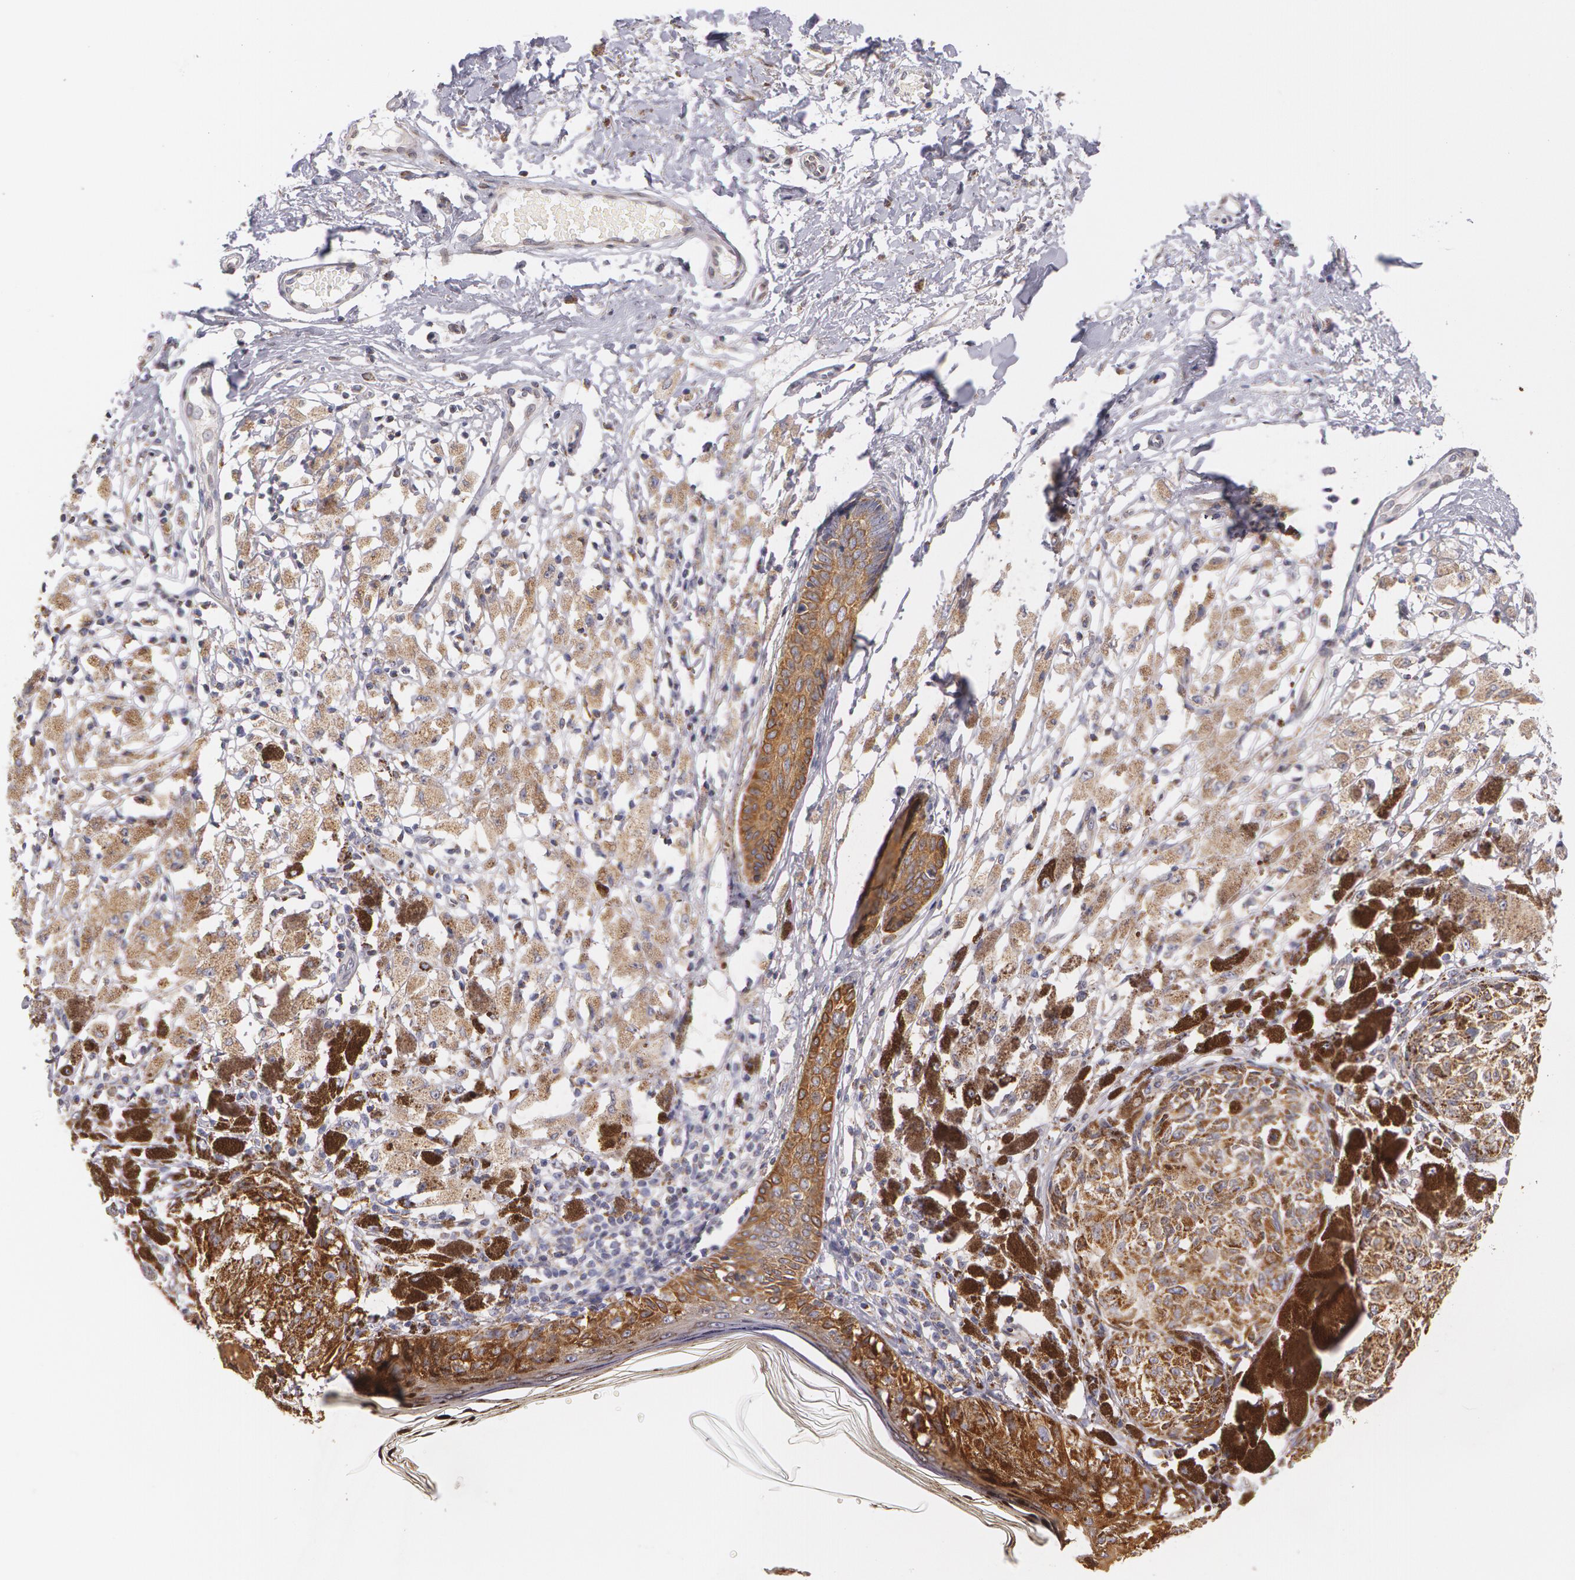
{"staining": {"intensity": "moderate", "quantity": ">75%", "location": "cytoplasmic/membranous"}, "tissue": "melanoma", "cell_type": "Tumor cells", "image_type": "cancer", "snomed": [{"axis": "morphology", "description": "Malignant melanoma, NOS"}, {"axis": "topography", "description": "Skin"}], "caption": "Malignant melanoma was stained to show a protein in brown. There is medium levels of moderate cytoplasmic/membranous expression in about >75% of tumor cells.", "gene": "KRT18", "patient": {"sex": "male", "age": 88}}